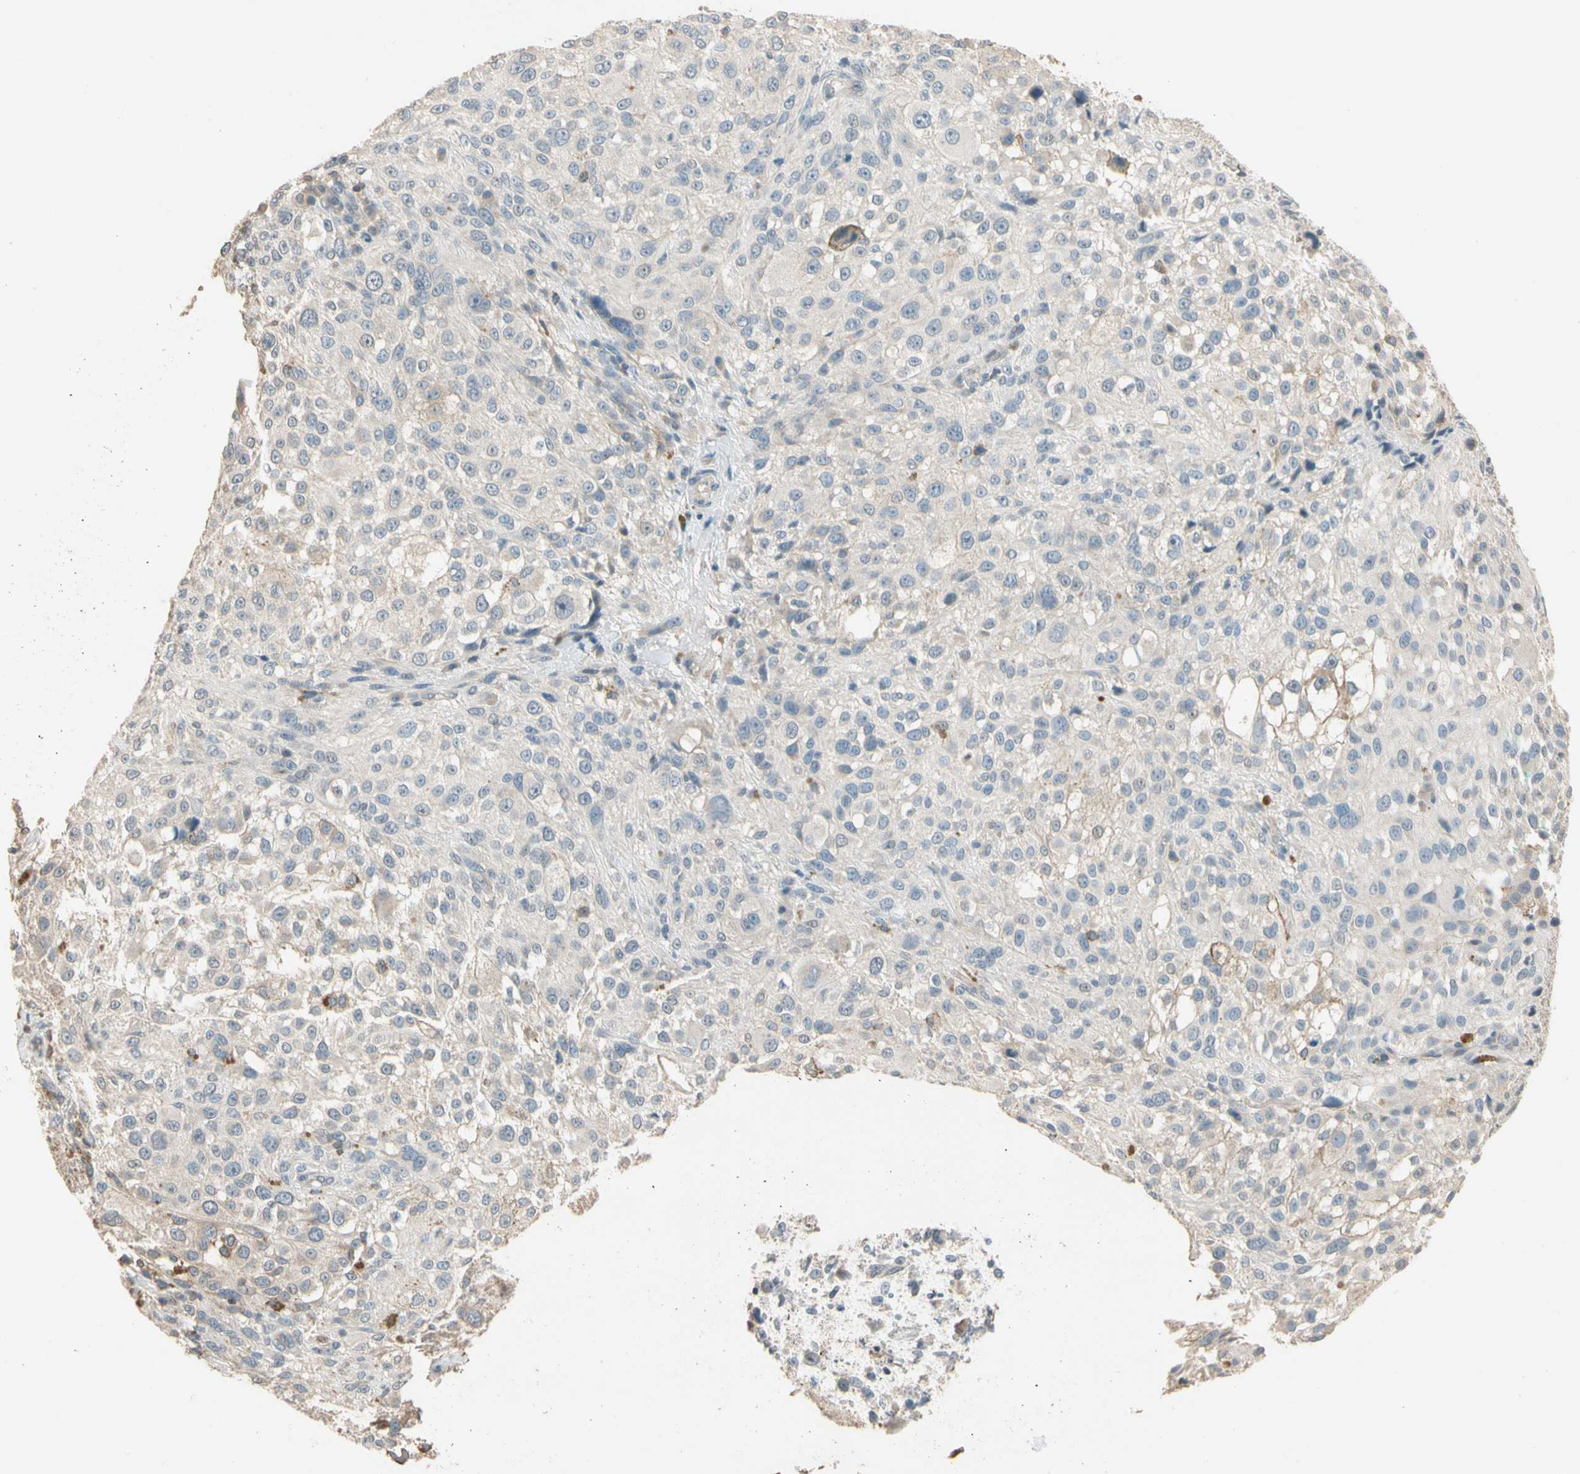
{"staining": {"intensity": "weak", "quantity": "<25%", "location": "cytoplasmic/membranous"}, "tissue": "melanoma", "cell_type": "Tumor cells", "image_type": "cancer", "snomed": [{"axis": "morphology", "description": "Necrosis, NOS"}, {"axis": "morphology", "description": "Malignant melanoma, NOS"}, {"axis": "topography", "description": "Skin"}], "caption": "Immunohistochemistry of human melanoma reveals no staining in tumor cells.", "gene": "MAP3K7", "patient": {"sex": "female", "age": 87}}